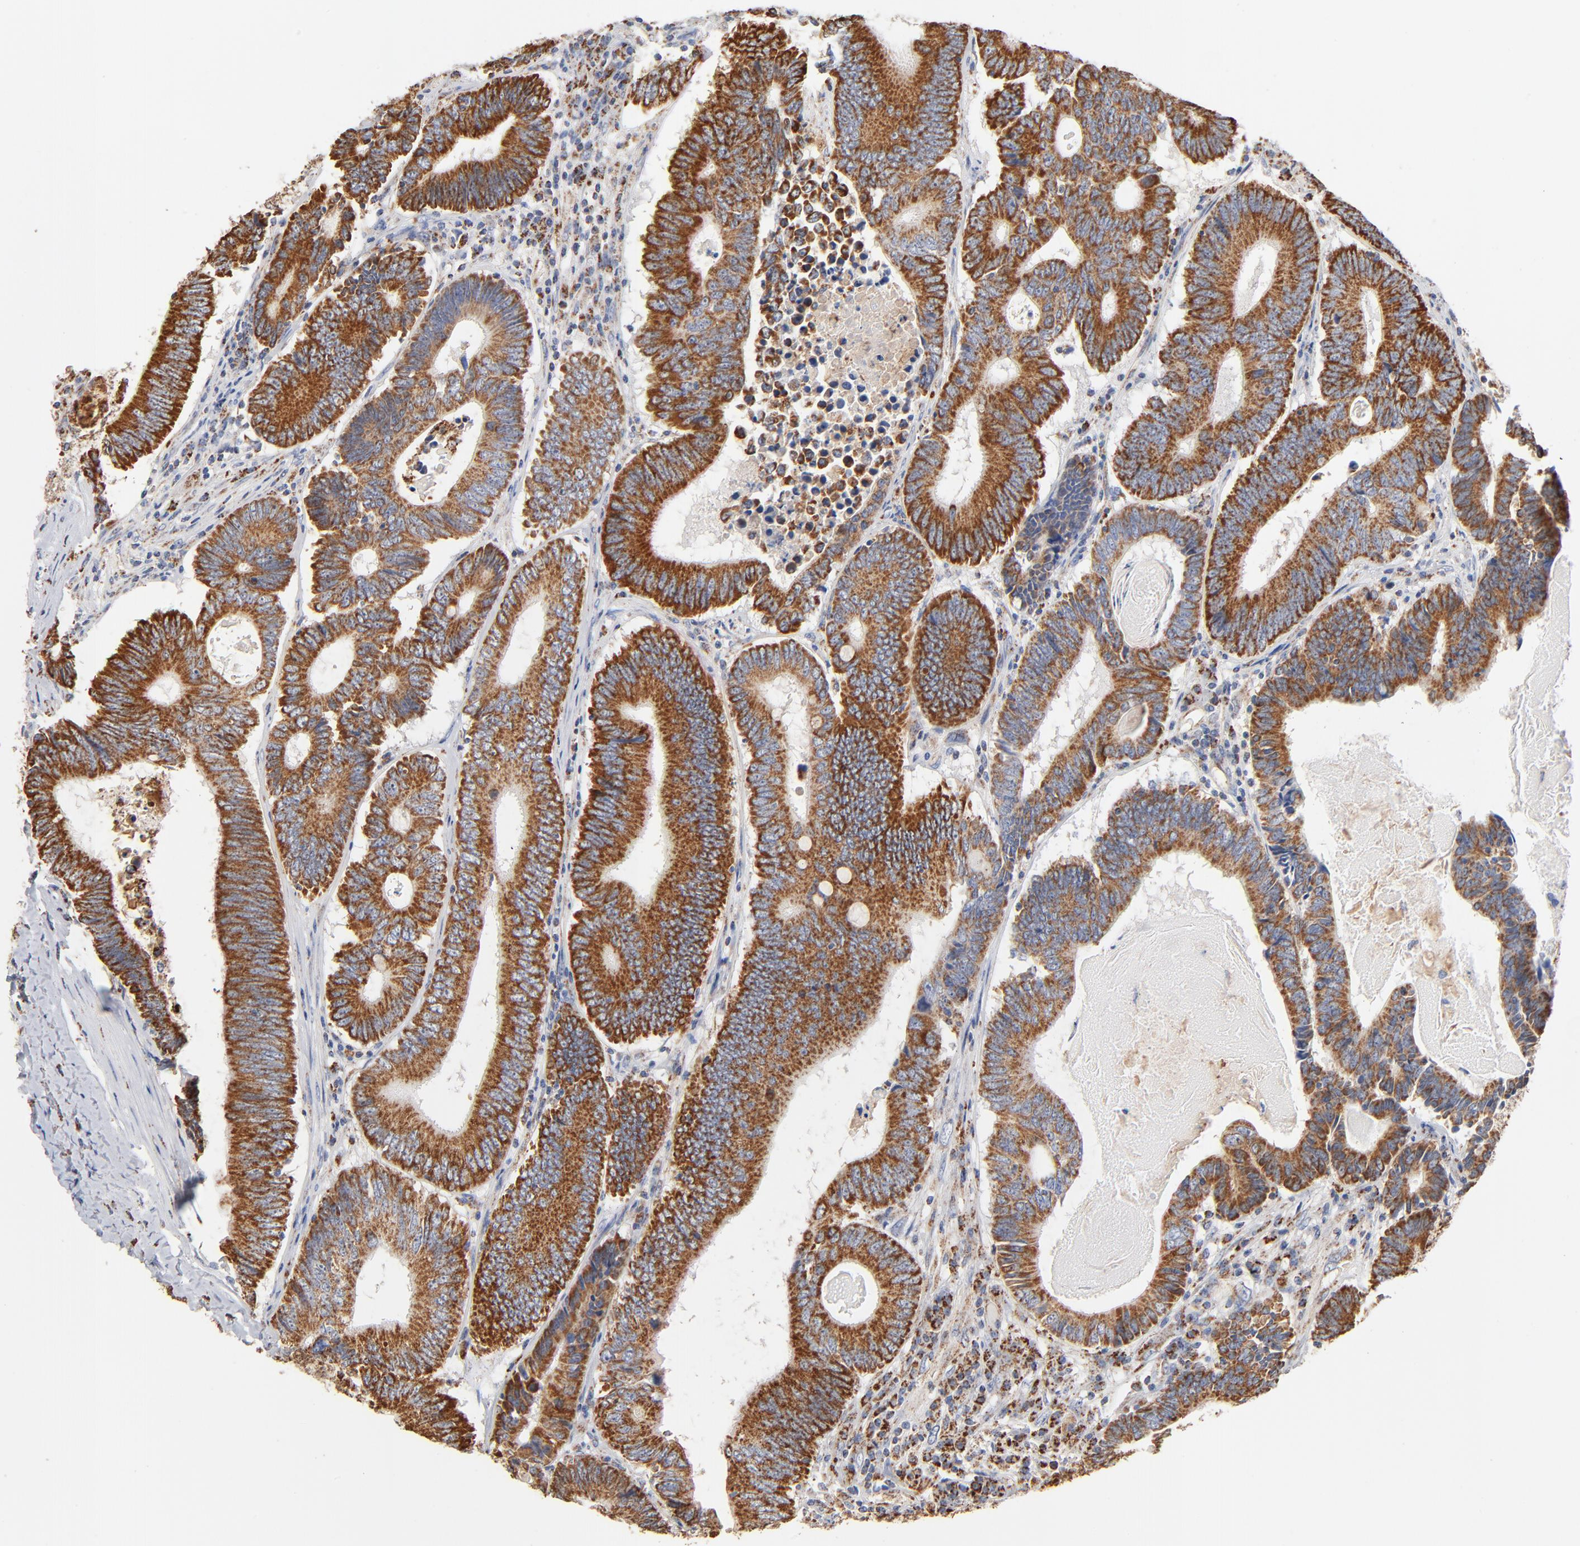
{"staining": {"intensity": "strong", "quantity": ">75%", "location": "cytoplasmic/membranous"}, "tissue": "colorectal cancer", "cell_type": "Tumor cells", "image_type": "cancer", "snomed": [{"axis": "morphology", "description": "Adenocarcinoma, NOS"}, {"axis": "topography", "description": "Colon"}], "caption": "Protein positivity by immunohistochemistry exhibits strong cytoplasmic/membranous positivity in about >75% of tumor cells in colorectal adenocarcinoma.", "gene": "UQCRC1", "patient": {"sex": "female", "age": 78}}